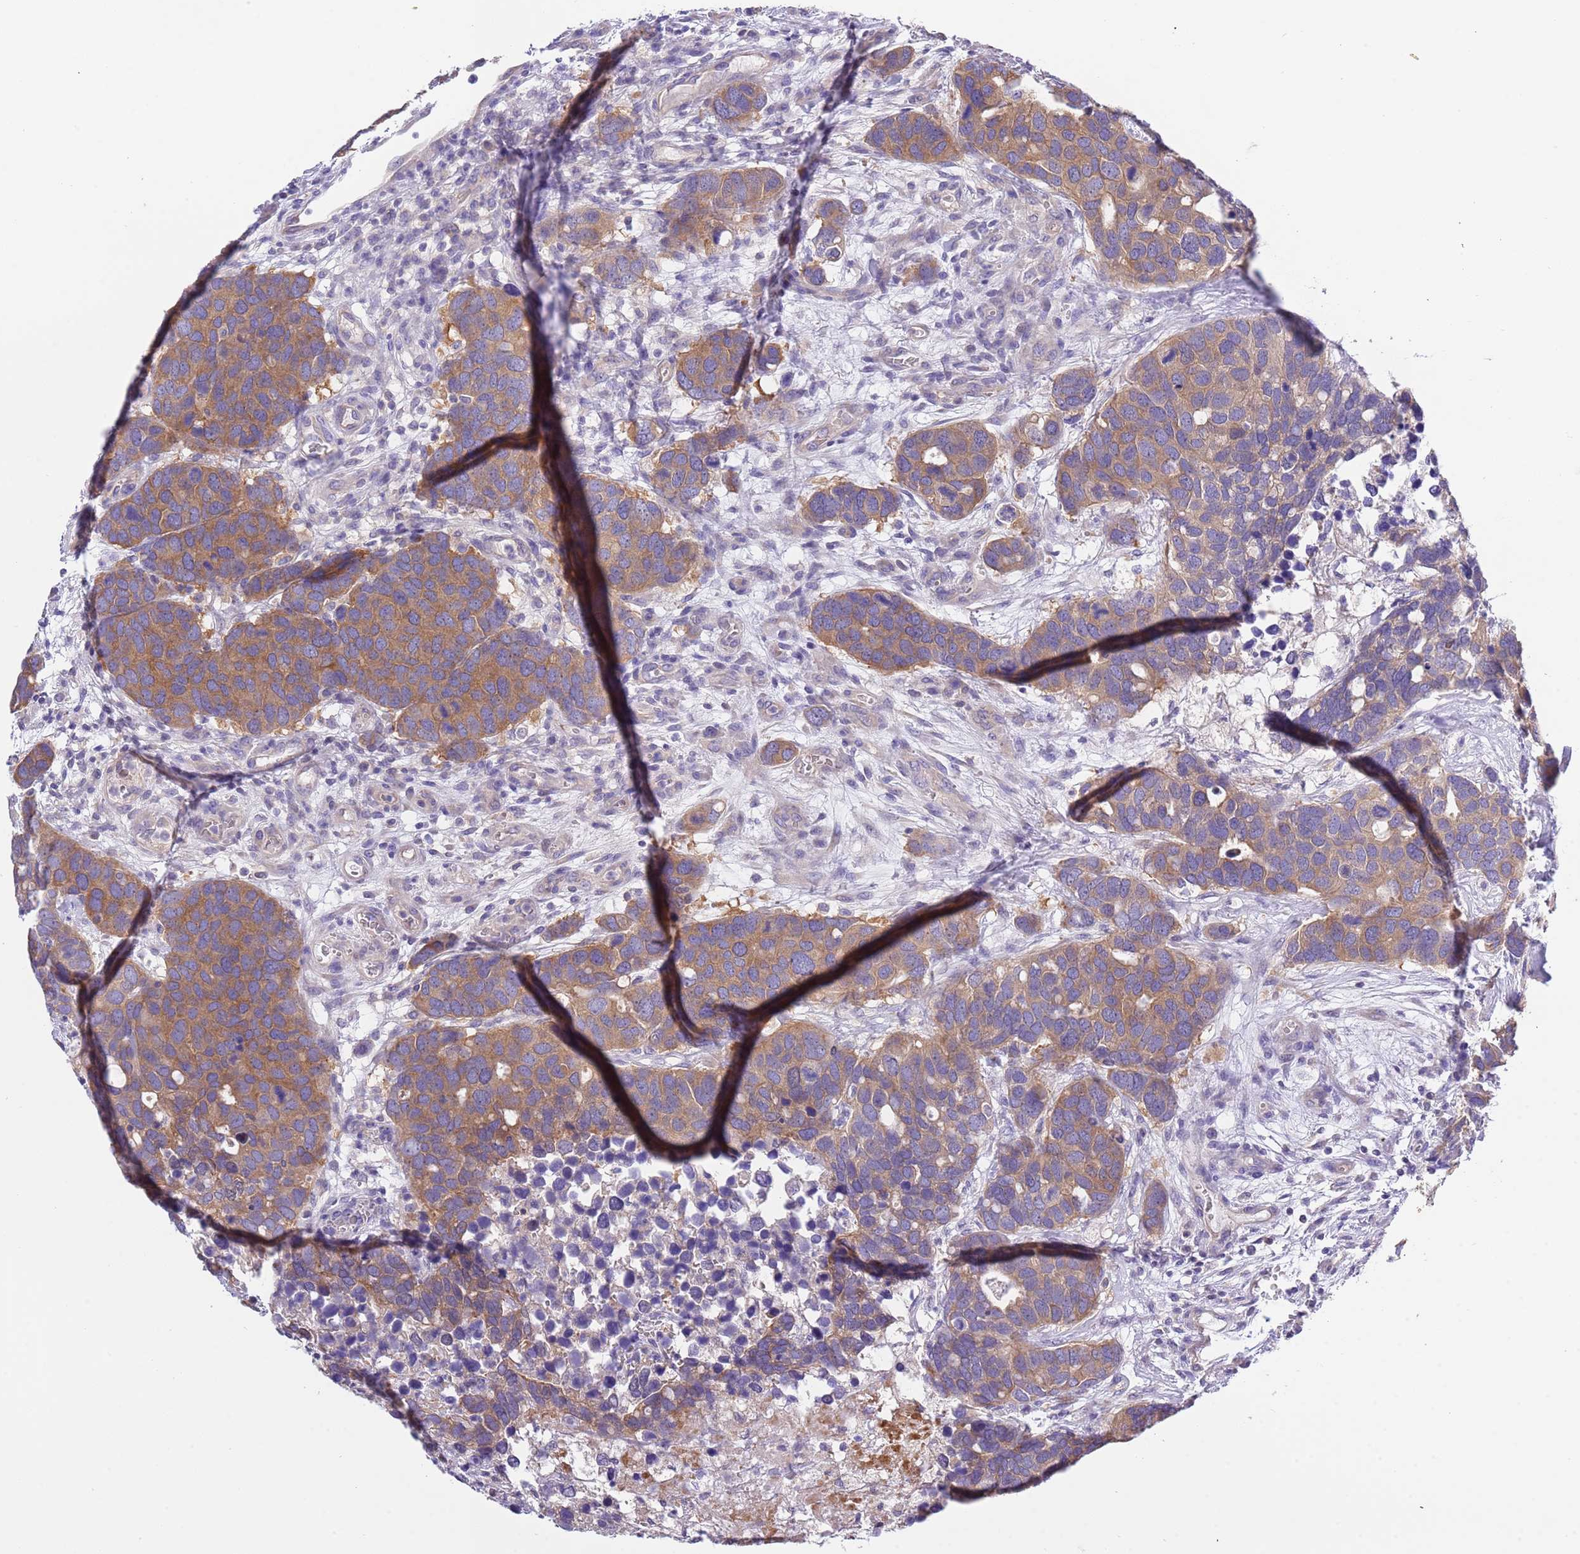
{"staining": {"intensity": "moderate", "quantity": ">75%", "location": "cytoplasmic/membranous"}, "tissue": "breast cancer", "cell_type": "Tumor cells", "image_type": "cancer", "snomed": [{"axis": "morphology", "description": "Duct carcinoma"}, {"axis": "topography", "description": "Breast"}], "caption": "This micrograph displays immunohistochemistry (IHC) staining of breast cancer (intraductal carcinoma), with medium moderate cytoplasmic/membranous expression in approximately >75% of tumor cells.", "gene": "STIP1", "patient": {"sex": "female", "age": 83}}